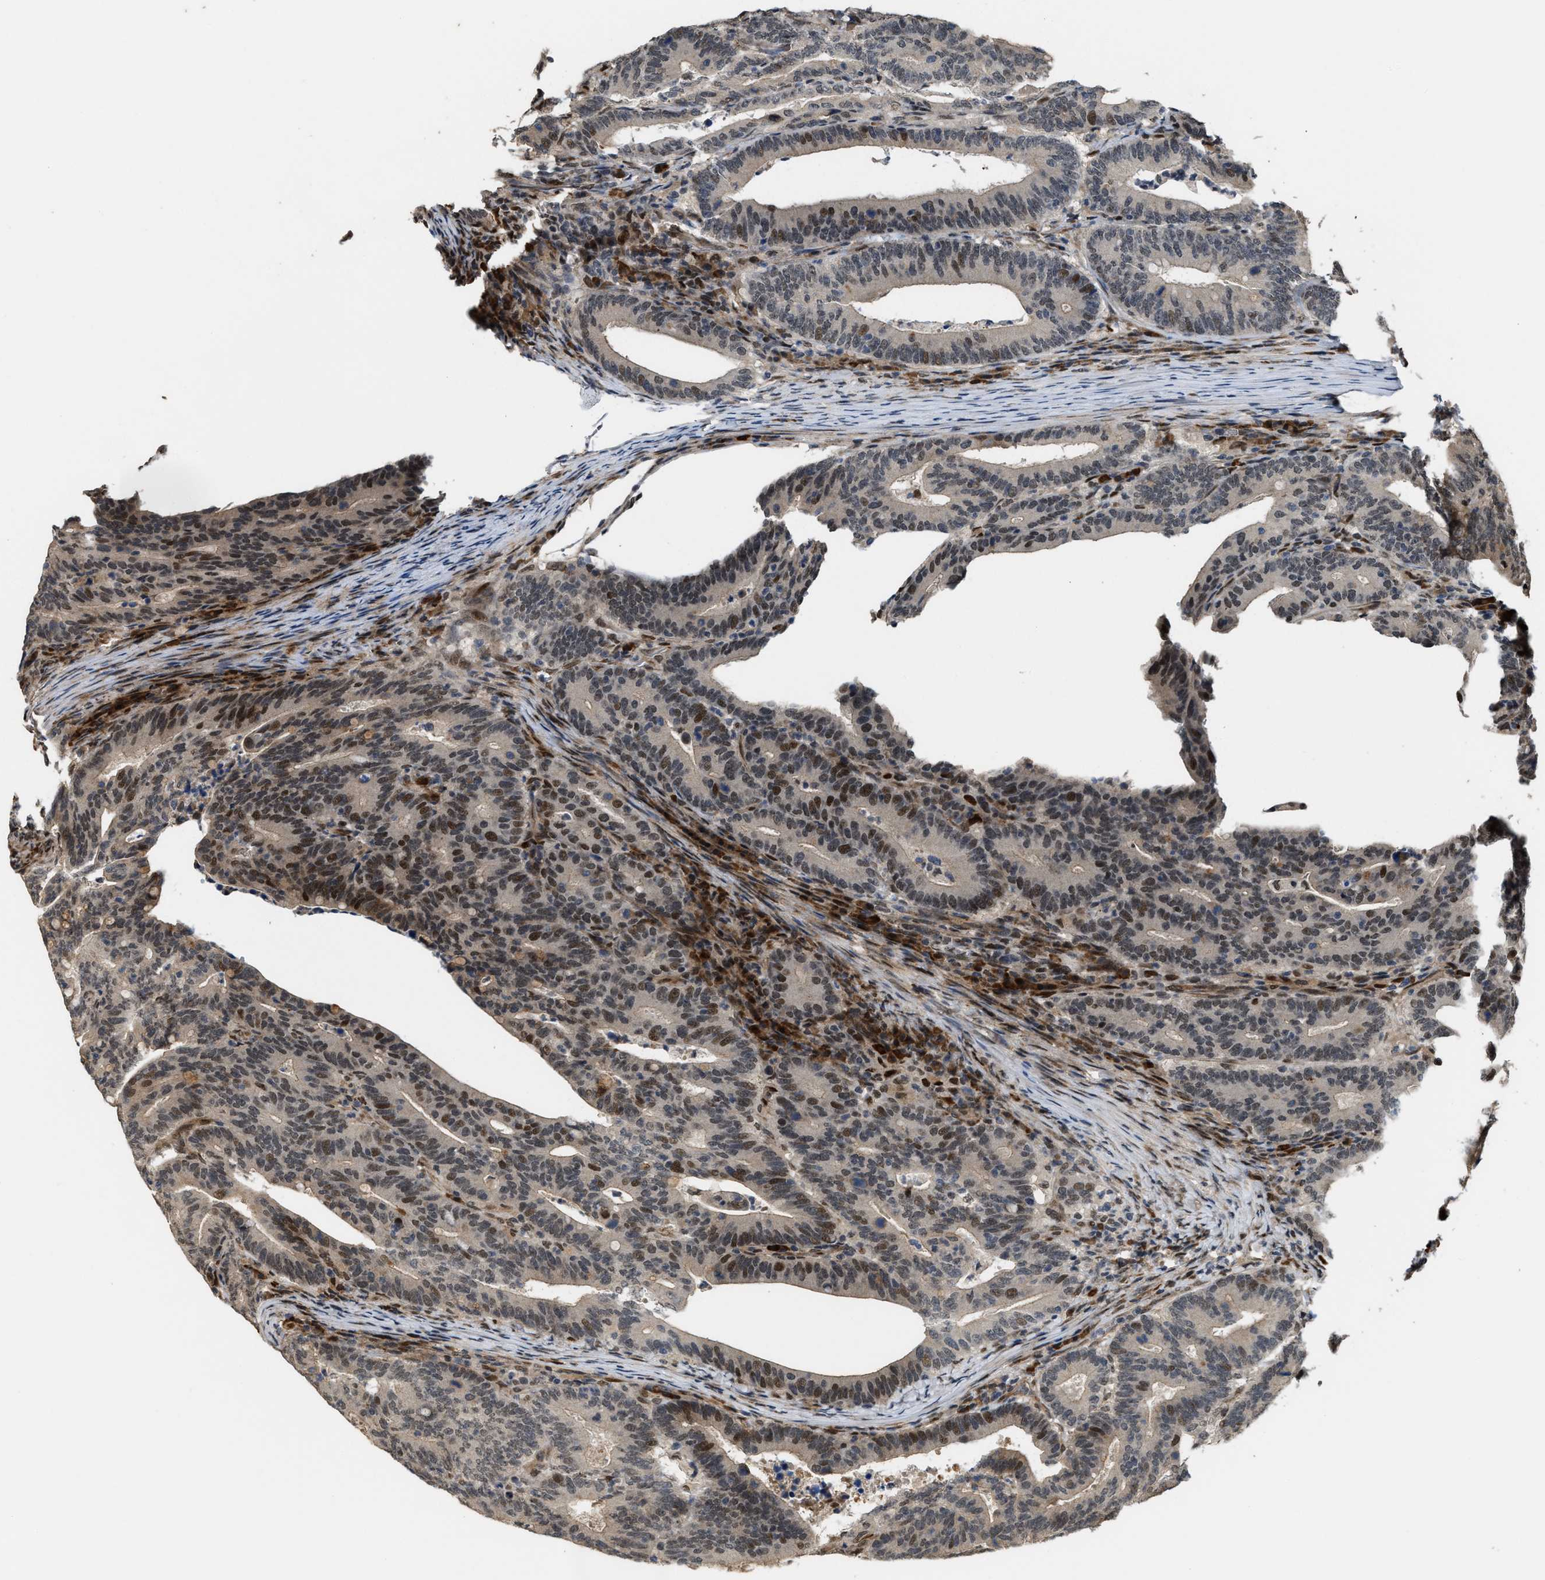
{"staining": {"intensity": "moderate", "quantity": "25%-75%", "location": "nuclear"}, "tissue": "colorectal cancer", "cell_type": "Tumor cells", "image_type": "cancer", "snomed": [{"axis": "morphology", "description": "Adenocarcinoma, NOS"}, {"axis": "topography", "description": "Colon"}], "caption": "A brown stain shows moderate nuclear expression of a protein in human adenocarcinoma (colorectal) tumor cells.", "gene": "SERTAD2", "patient": {"sex": "female", "age": 66}}